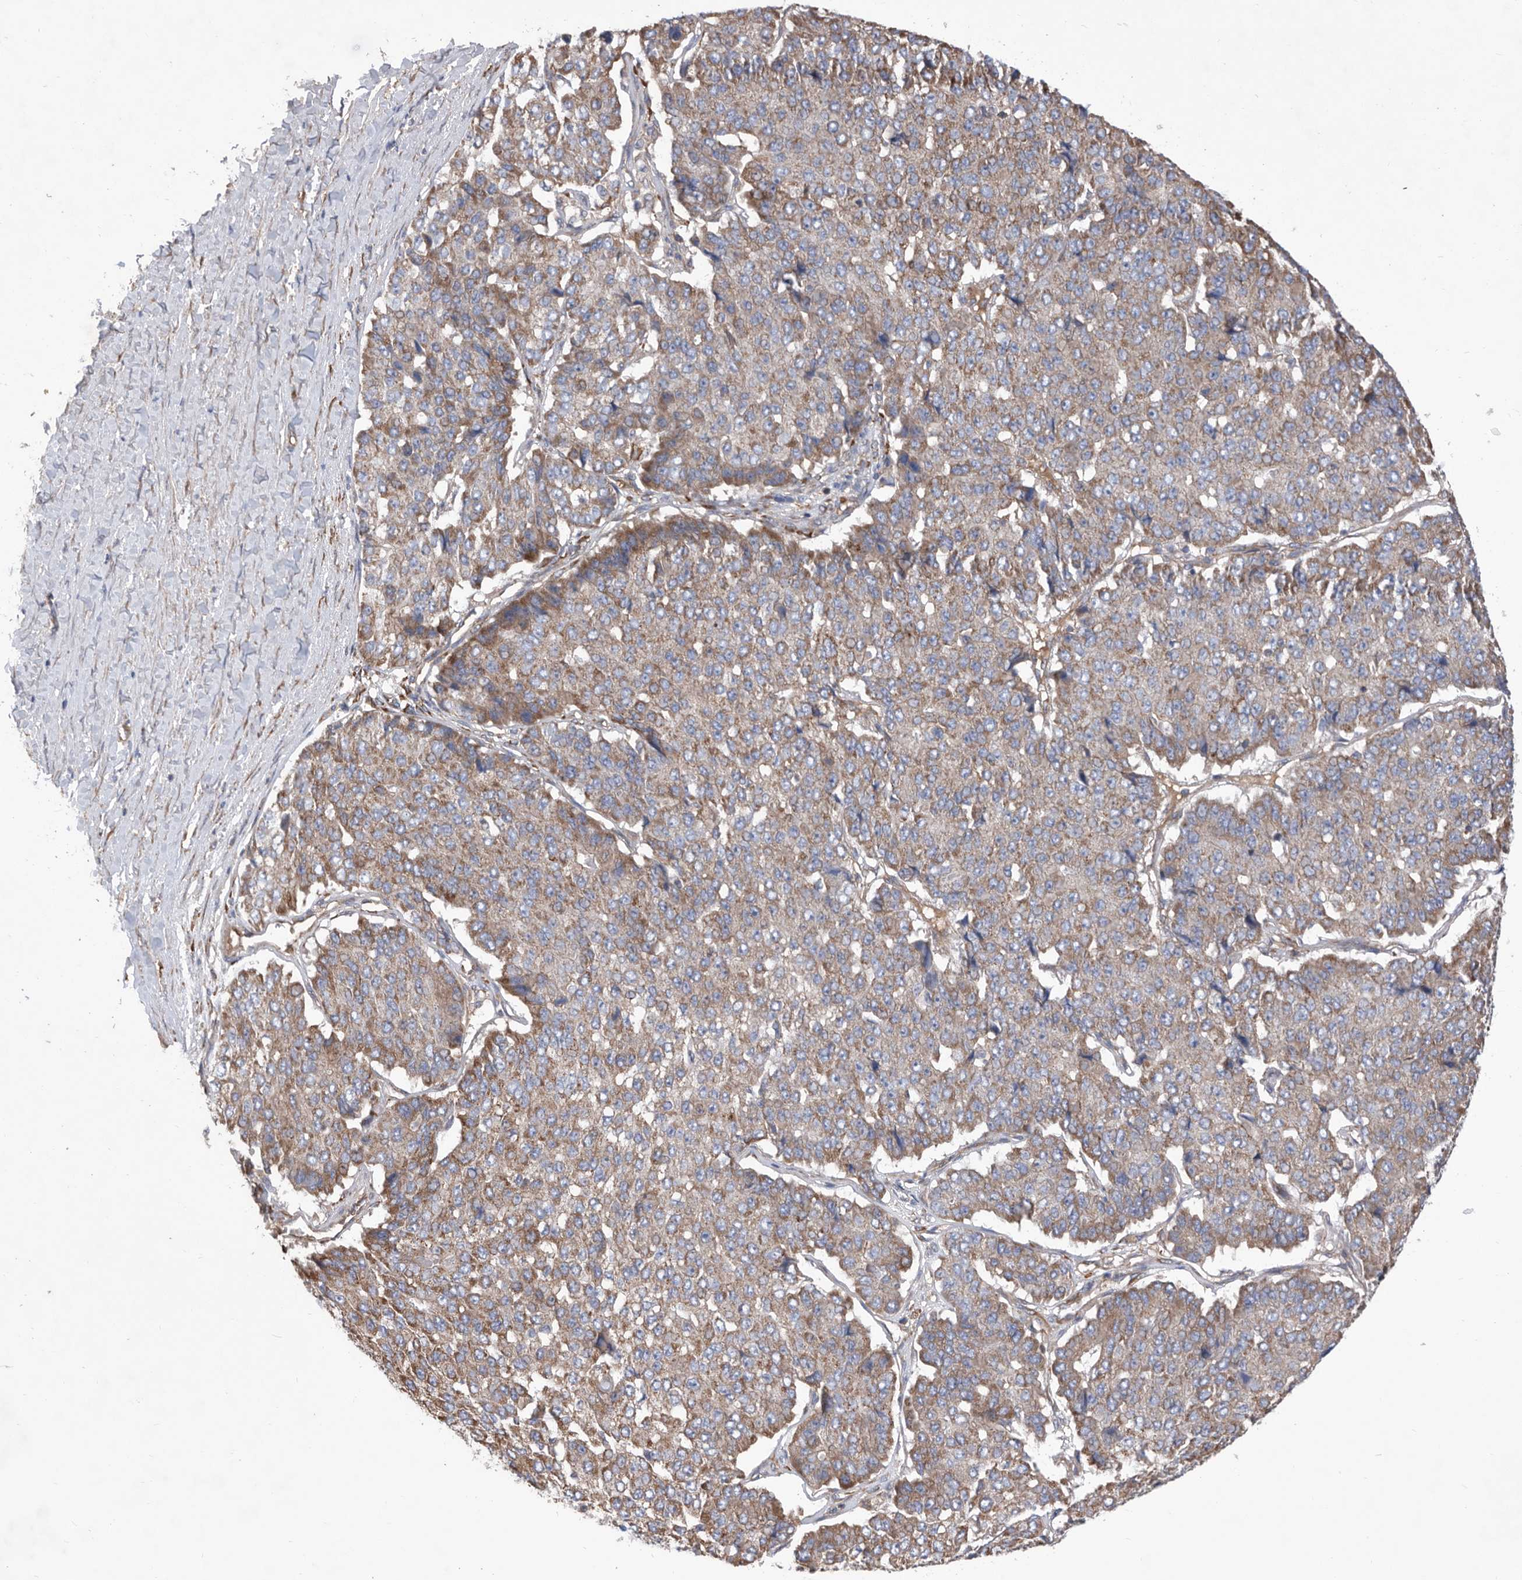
{"staining": {"intensity": "moderate", "quantity": ">75%", "location": "cytoplasmic/membranous"}, "tissue": "pancreatic cancer", "cell_type": "Tumor cells", "image_type": "cancer", "snomed": [{"axis": "morphology", "description": "Adenocarcinoma, NOS"}, {"axis": "topography", "description": "Pancreas"}], "caption": "This micrograph displays immunohistochemistry (IHC) staining of human pancreatic adenocarcinoma, with medium moderate cytoplasmic/membranous positivity in approximately >75% of tumor cells.", "gene": "ATP13A3", "patient": {"sex": "male", "age": 50}}